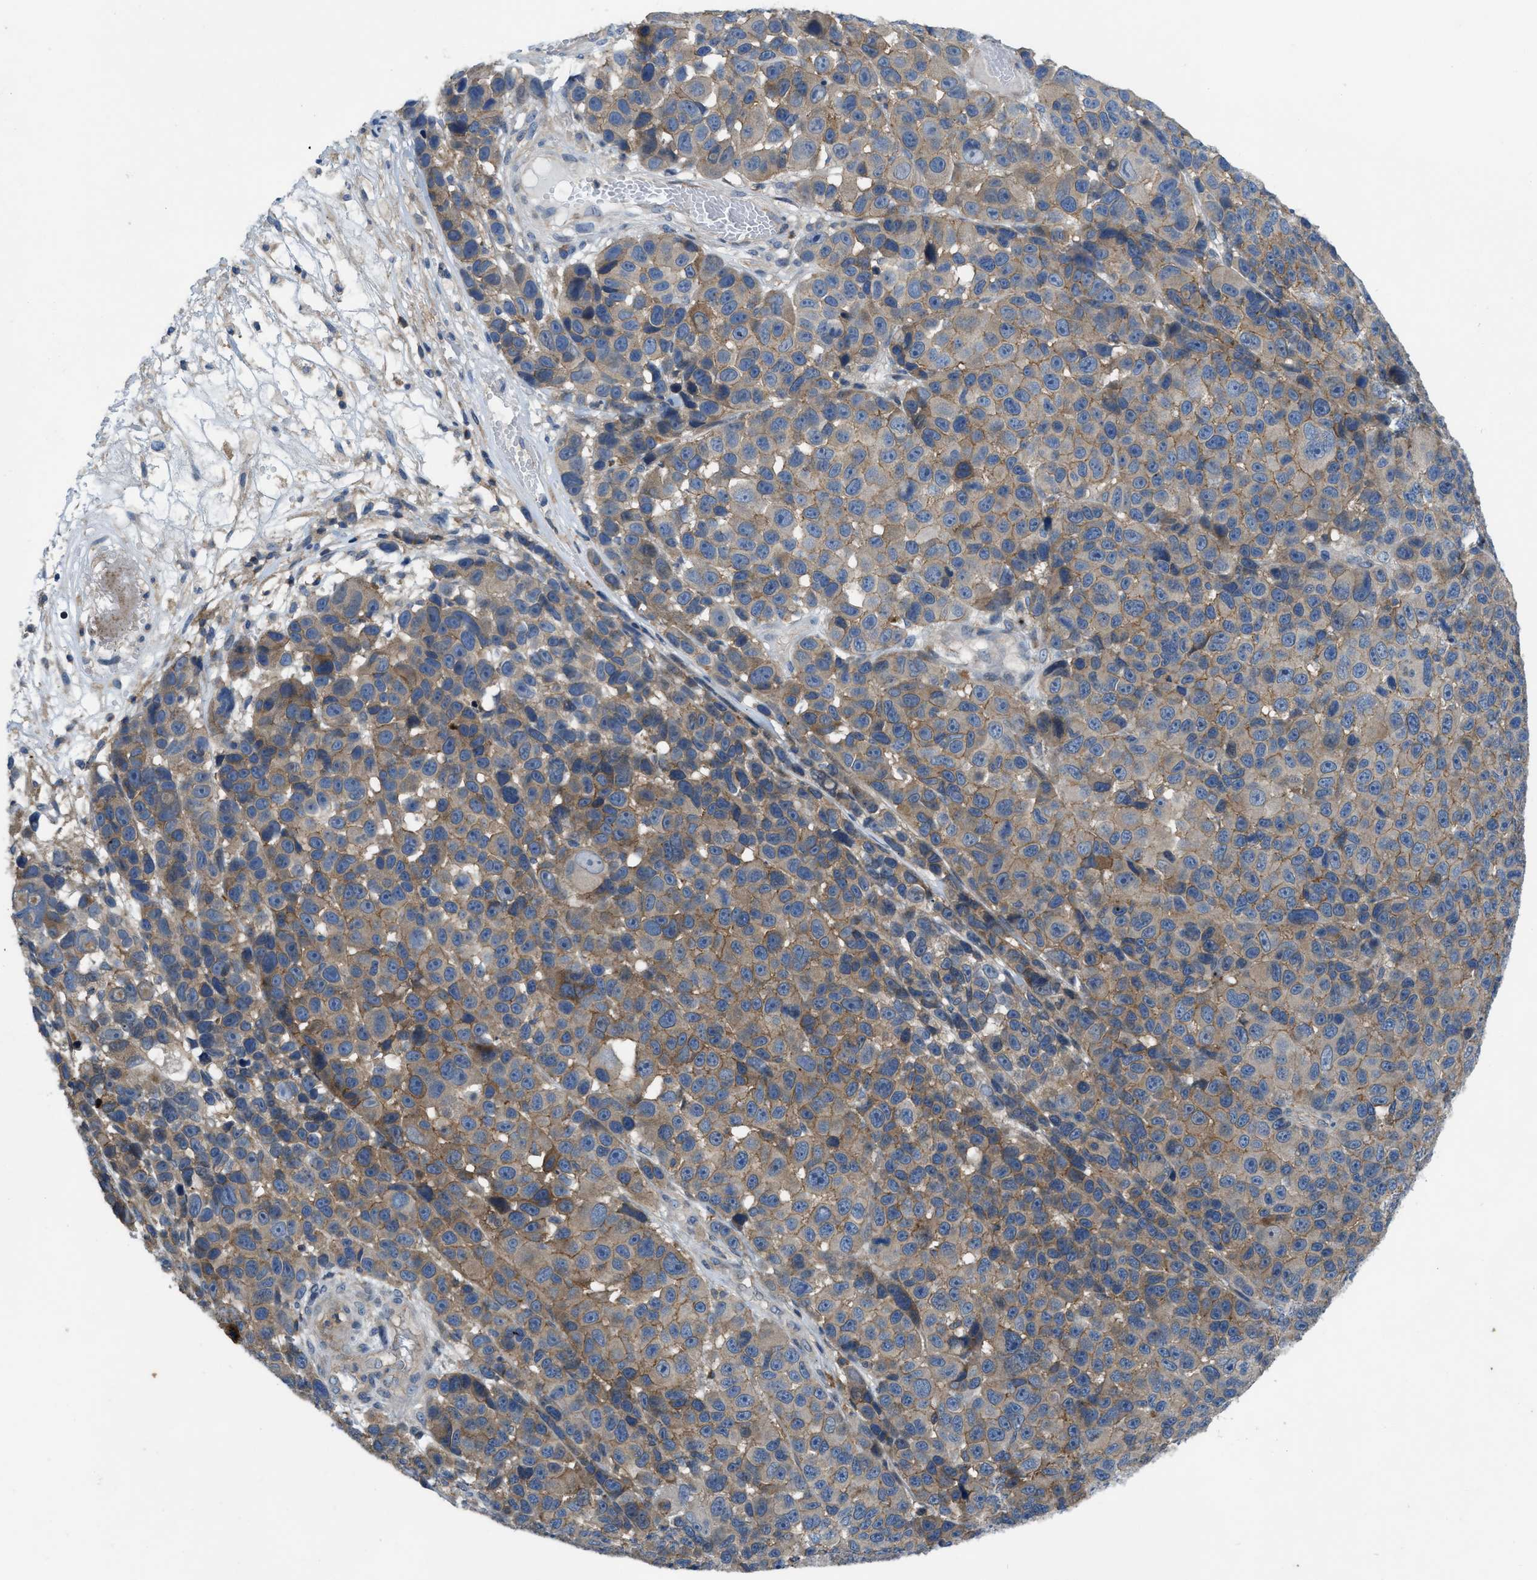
{"staining": {"intensity": "moderate", "quantity": ">75%", "location": "cytoplasmic/membranous"}, "tissue": "melanoma", "cell_type": "Tumor cells", "image_type": "cancer", "snomed": [{"axis": "morphology", "description": "Malignant melanoma, NOS"}, {"axis": "topography", "description": "Skin"}], "caption": "DAB immunohistochemical staining of human melanoma shows moderate cytoplasmic/membranous protein staining in about >75% of tumor cells.", "gene": "MYO18A", "patient": {"sex": "male", "age": 53}}